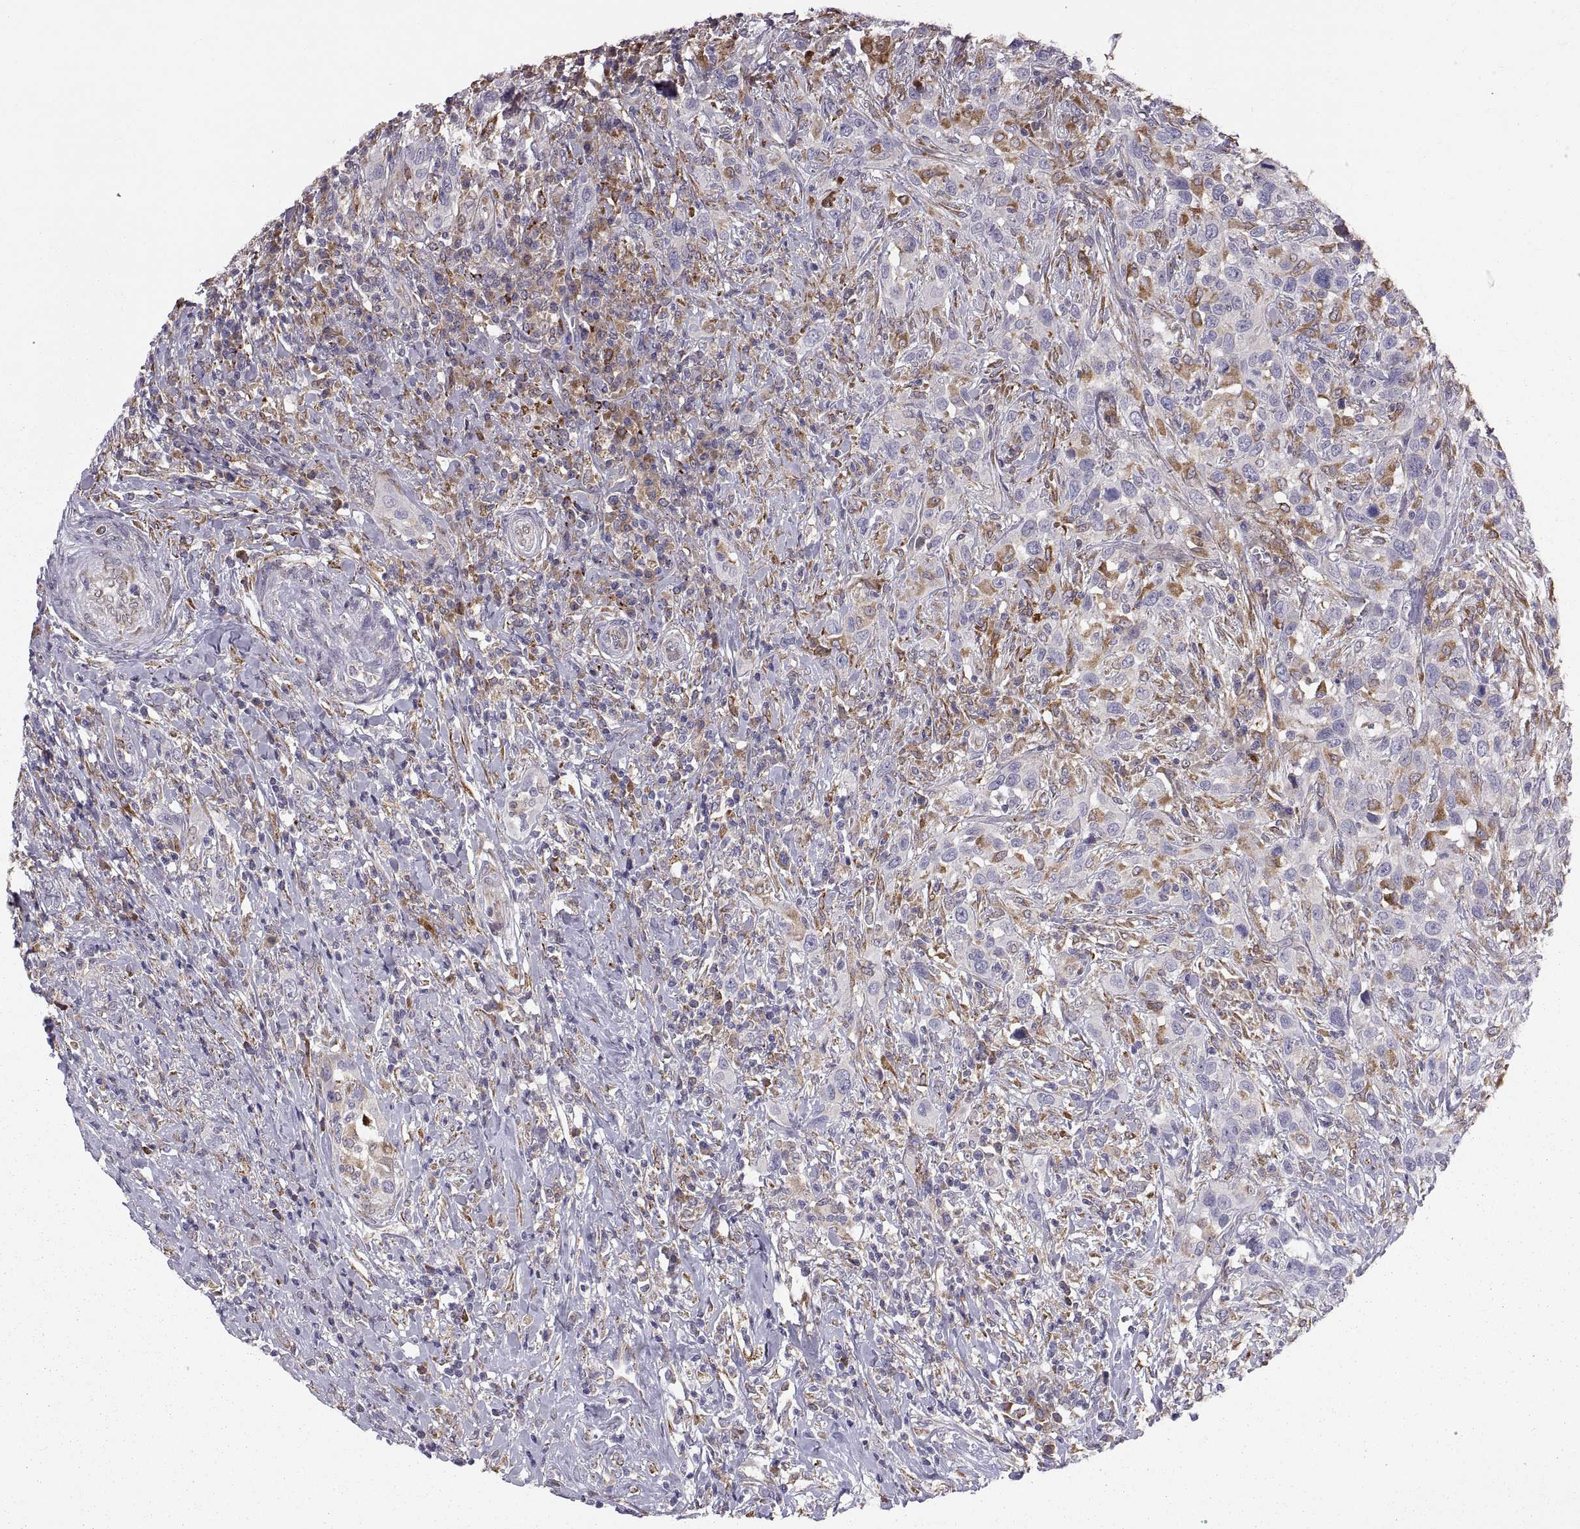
{"staining": {"intensity": "moderate", "quantity": "<25%", "location": "cytoplasmic/membranous"}, "tissue": "urothelial cancer", "cell_type": "Tumor cells", "image_type": "cancer", "snomed": [{"axis": "morphology", "description": "Urothelial carcinoma, NOS"}, {"axis": "morphology", "description": "Urothelial carcinoma, High grade"}, {"axis": "topography", "description": "Urinary bladder"}], "caption": "IHC histopathology image of human urothelial cancer stained for a protein (brown), which exhibits low levels of moderate cytoplasmic/membranous staining in about <25% of tumor cells.", "gene": "PLEKHB2", "patient": {"sex": "female", "age": 64}}